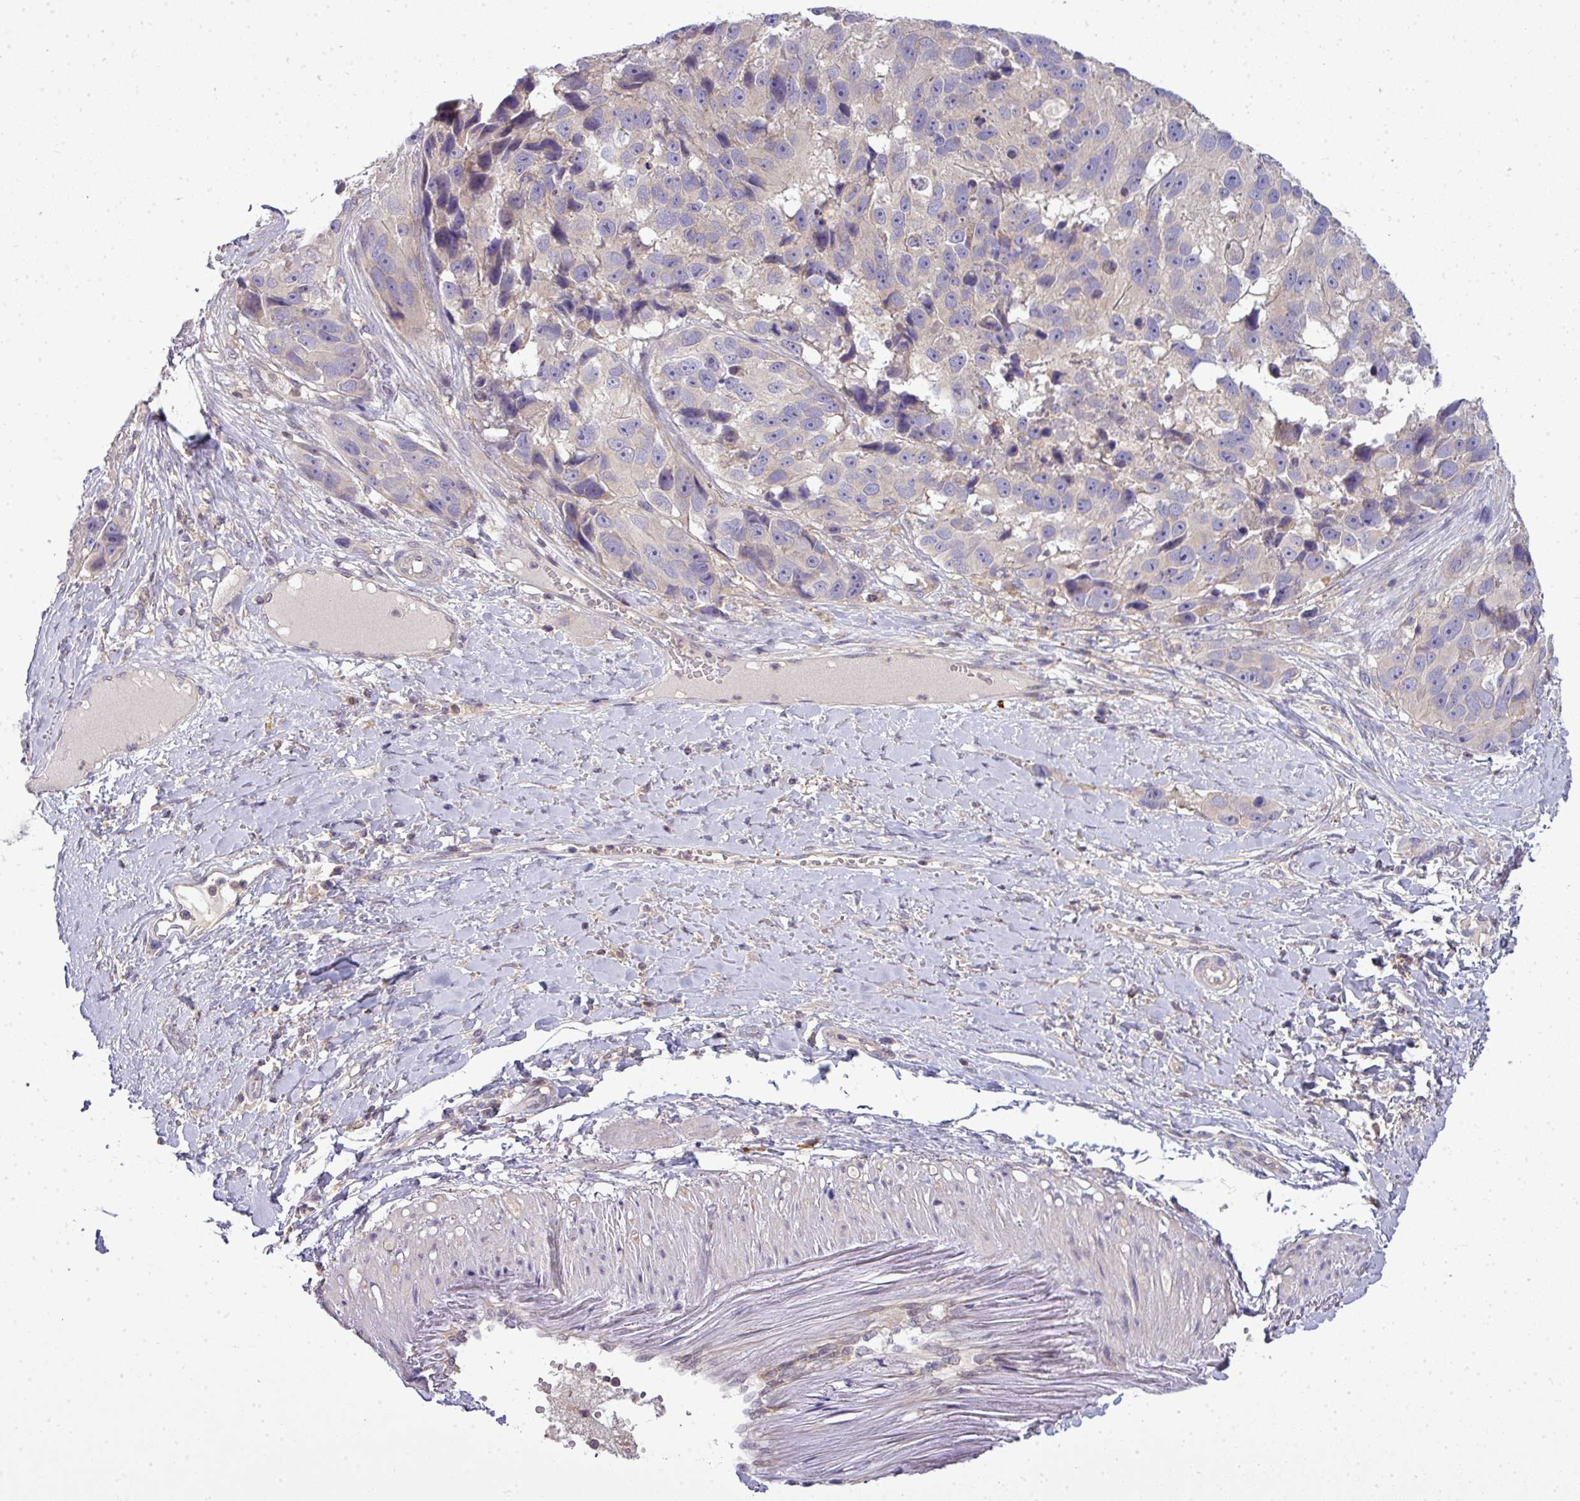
{"staining": {"intensity": "negative", "quantity": "none", "location": "none"}, "tissue": "melanoma", "cell_type": "Tumor cells", "image_type": "cancer", "snomed": [{"axis": "morphology", "description": "Malignant melanoma, NOS"}, {"axis": "topography", "description": "Skin"}], "caption": "This is an immunohistochemistry (IHC) photomicrograph of human malignant melanoma. There is no positivity in tumor cells.", "gene": "STAT5A", "patient": {"sex": "male", "age": 84}}